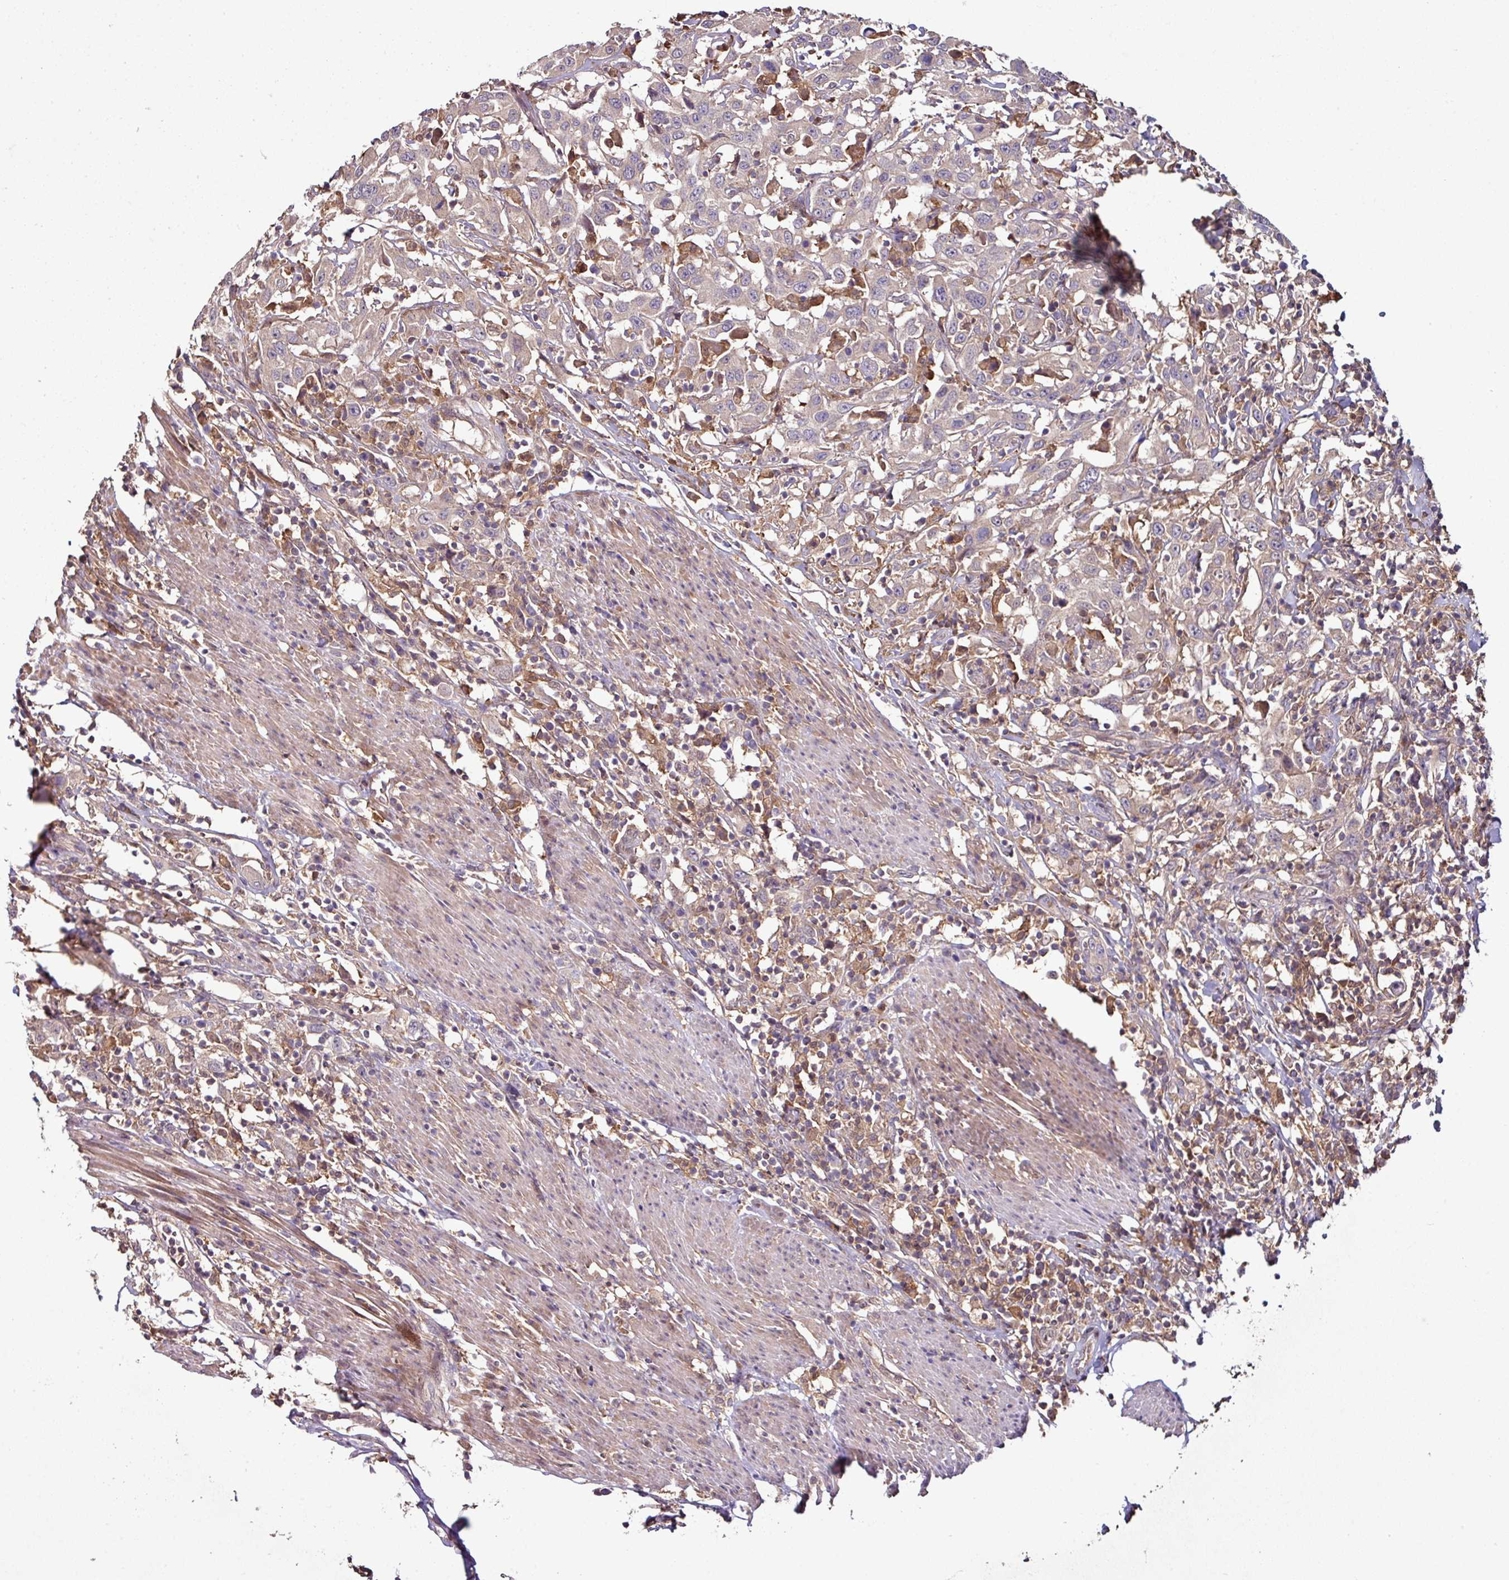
{"staining": {"intensity": "negative", "quantity": "none", "location": "none"}, "tissue": "urothelial cancer", "cell_type": "Tumor cells", "image_type": "cancer", "snomed": [{"axis": "morphology", "description": "Urothelial carcinoma, High grade"}, {"axis": "topography", "description": "Urinary bladder"}], "caption": "There is no significant expression in tumor cells of high-grade urothelial carcinoma.", "gene": "GNPDA1", "patient": {"sex": "male", "age": 61}}